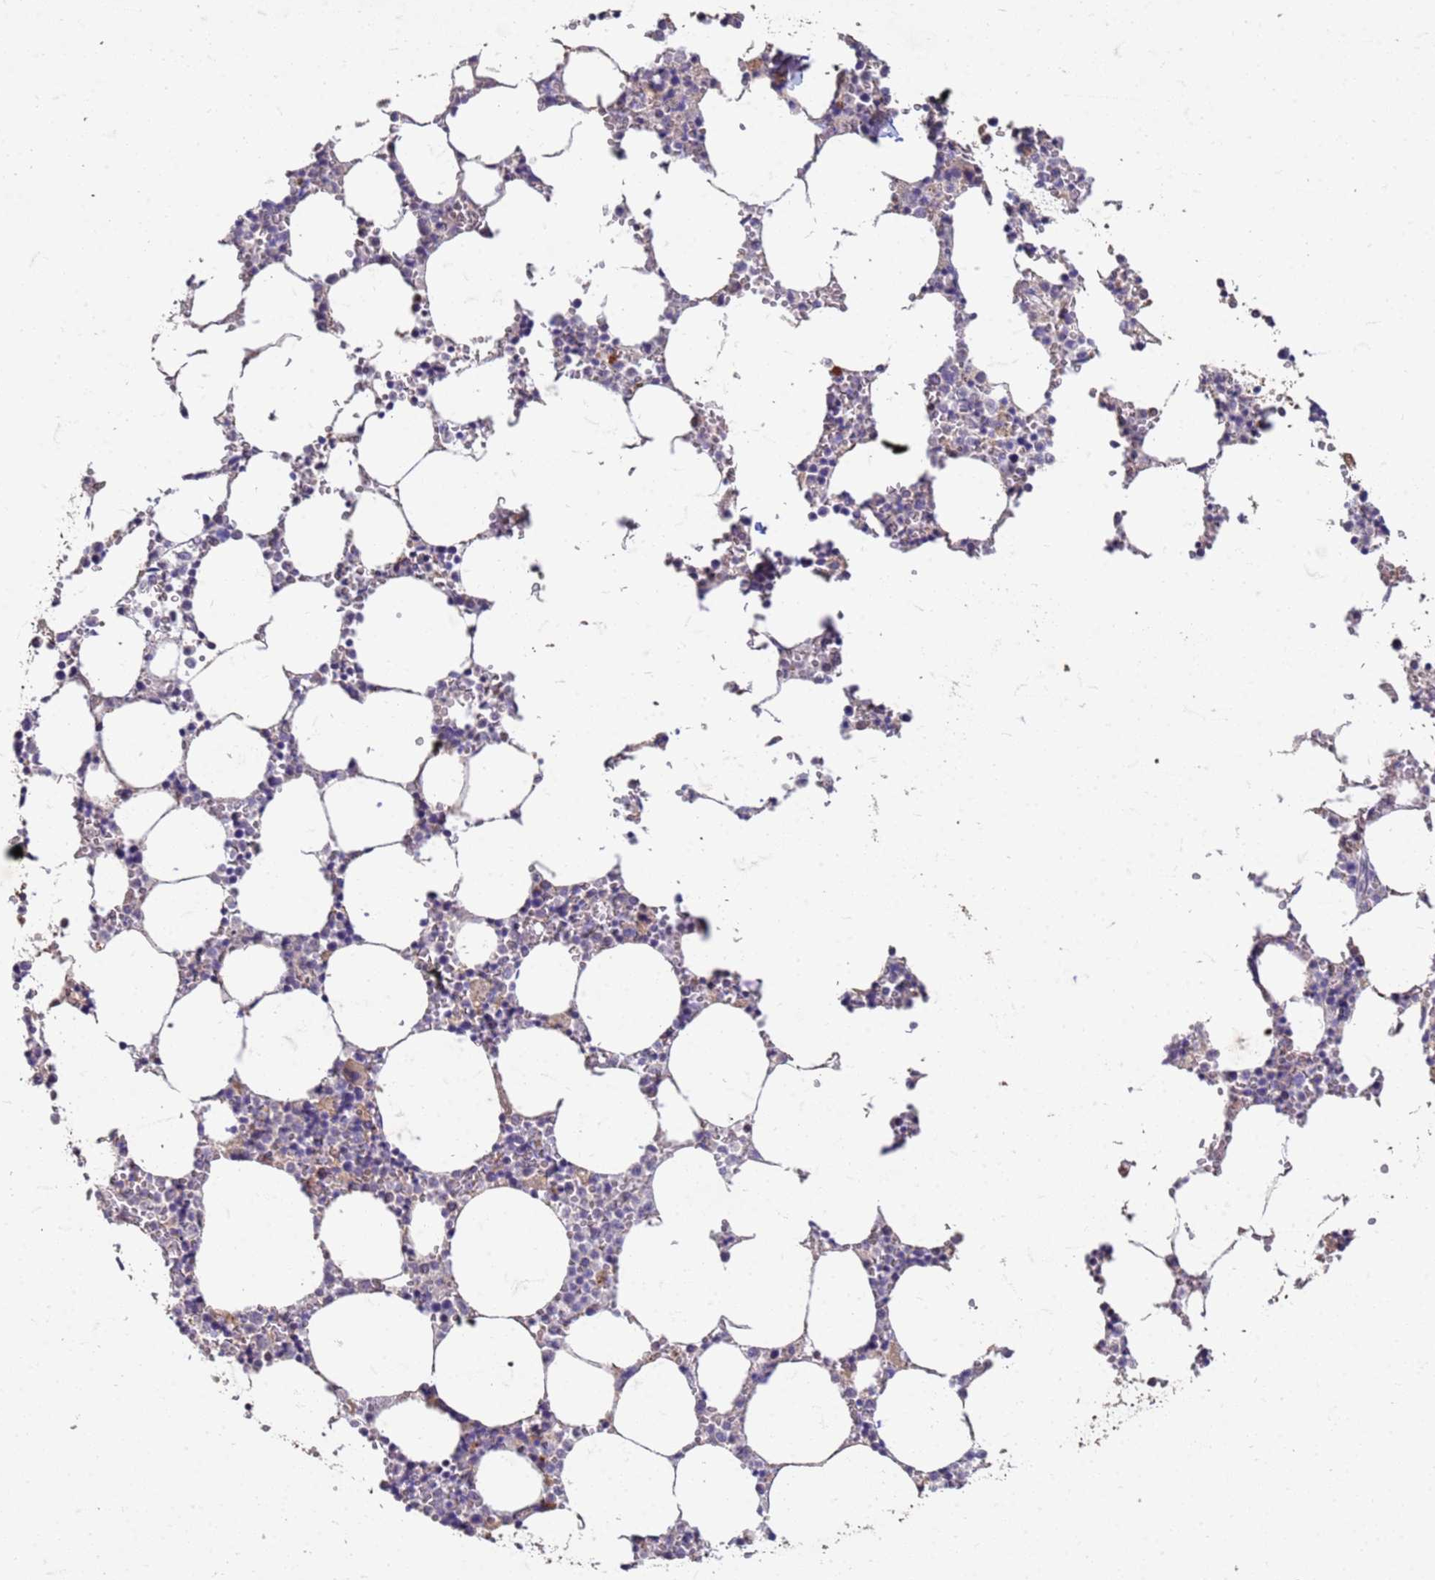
{"staining": {"intensity": "weak", "quantity": "<25%", "location": "cytoplasmic/membranous"}, "tissue": "bone marrow", "cell_type": "Hematopoietic cells", "image_type": "normal", "snomed": [{"axis": "morphology", "description": "Normal tissue, NOS"}, {"axis": "topography", "description": "Bone marrow"}], "caption": "IHC image of benign bone marrow stained for a protein (brown), which demonstrates no expression in hematopoietic cells. (DAB (3,3'-diaminobenzidine) immunohistochemistry (IHC) with hematoxylin counter stain).", "gene": "SLC25A15", "patient": {"sex": "female", "age": 64}}